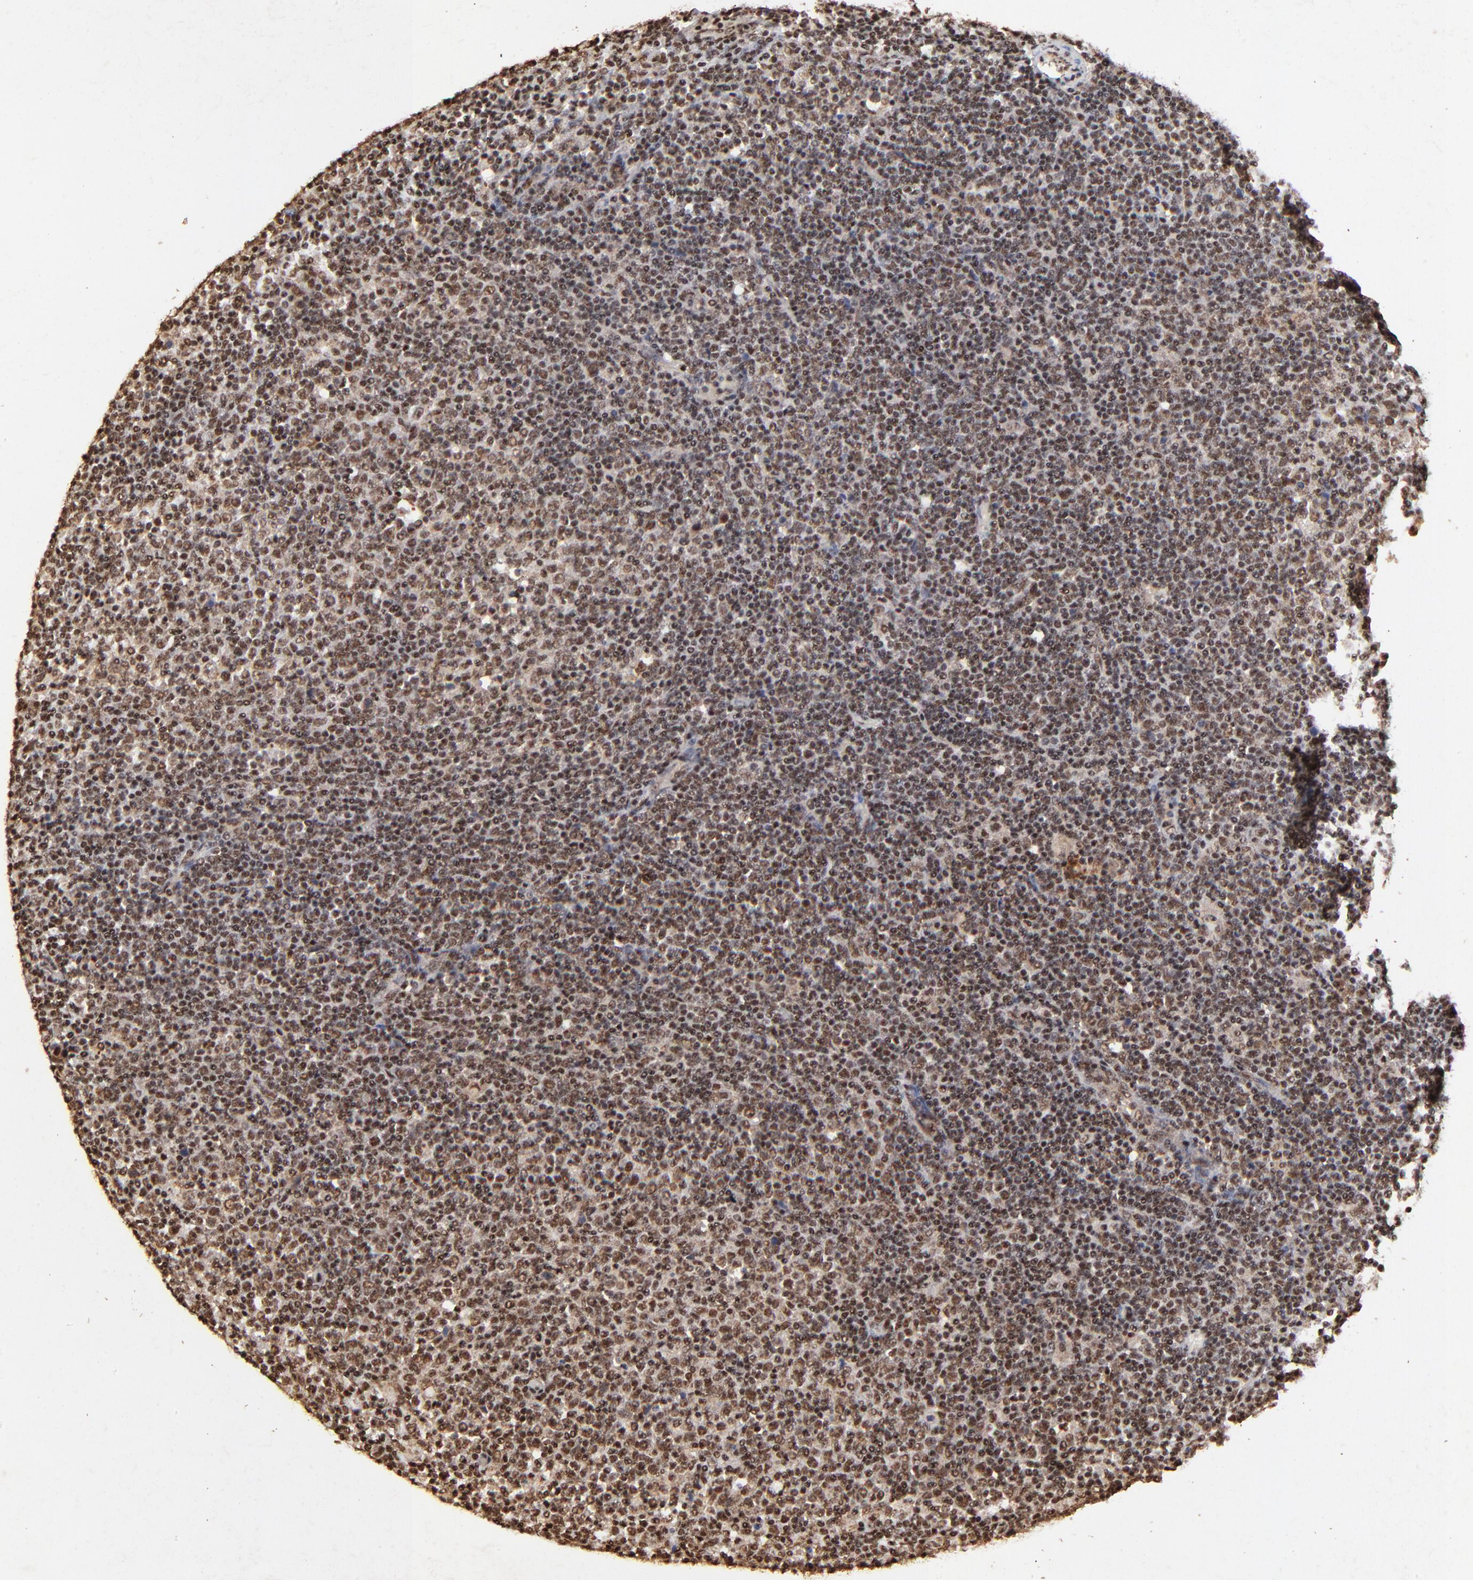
{"staining": {"intensity": "moderate", "quantity": ">75%", "location": "cytoplasmic/membranous,nuclear"}, "tissue": "lymphoma", "cell_type": "Tumor cells", "image_type": "cancer", "snomed": [{"axis": "morphology", "description": "Malignant lymphoma, non-Hodgkin's type, Low grade"}, {"axis": "topography", "description": "Lymph node"}], "caption": "An immunohistochemistry photomicrograph of tumor tissue is shown. Protein staining in brown labels moderate cytoplasmic/membranous and nuclear positivity in low-grade malignant lymphoma, non-Hodgkin's type within tumor cells.", "gene": "MED12", "patient": {"sex": "male", "age": 70}}